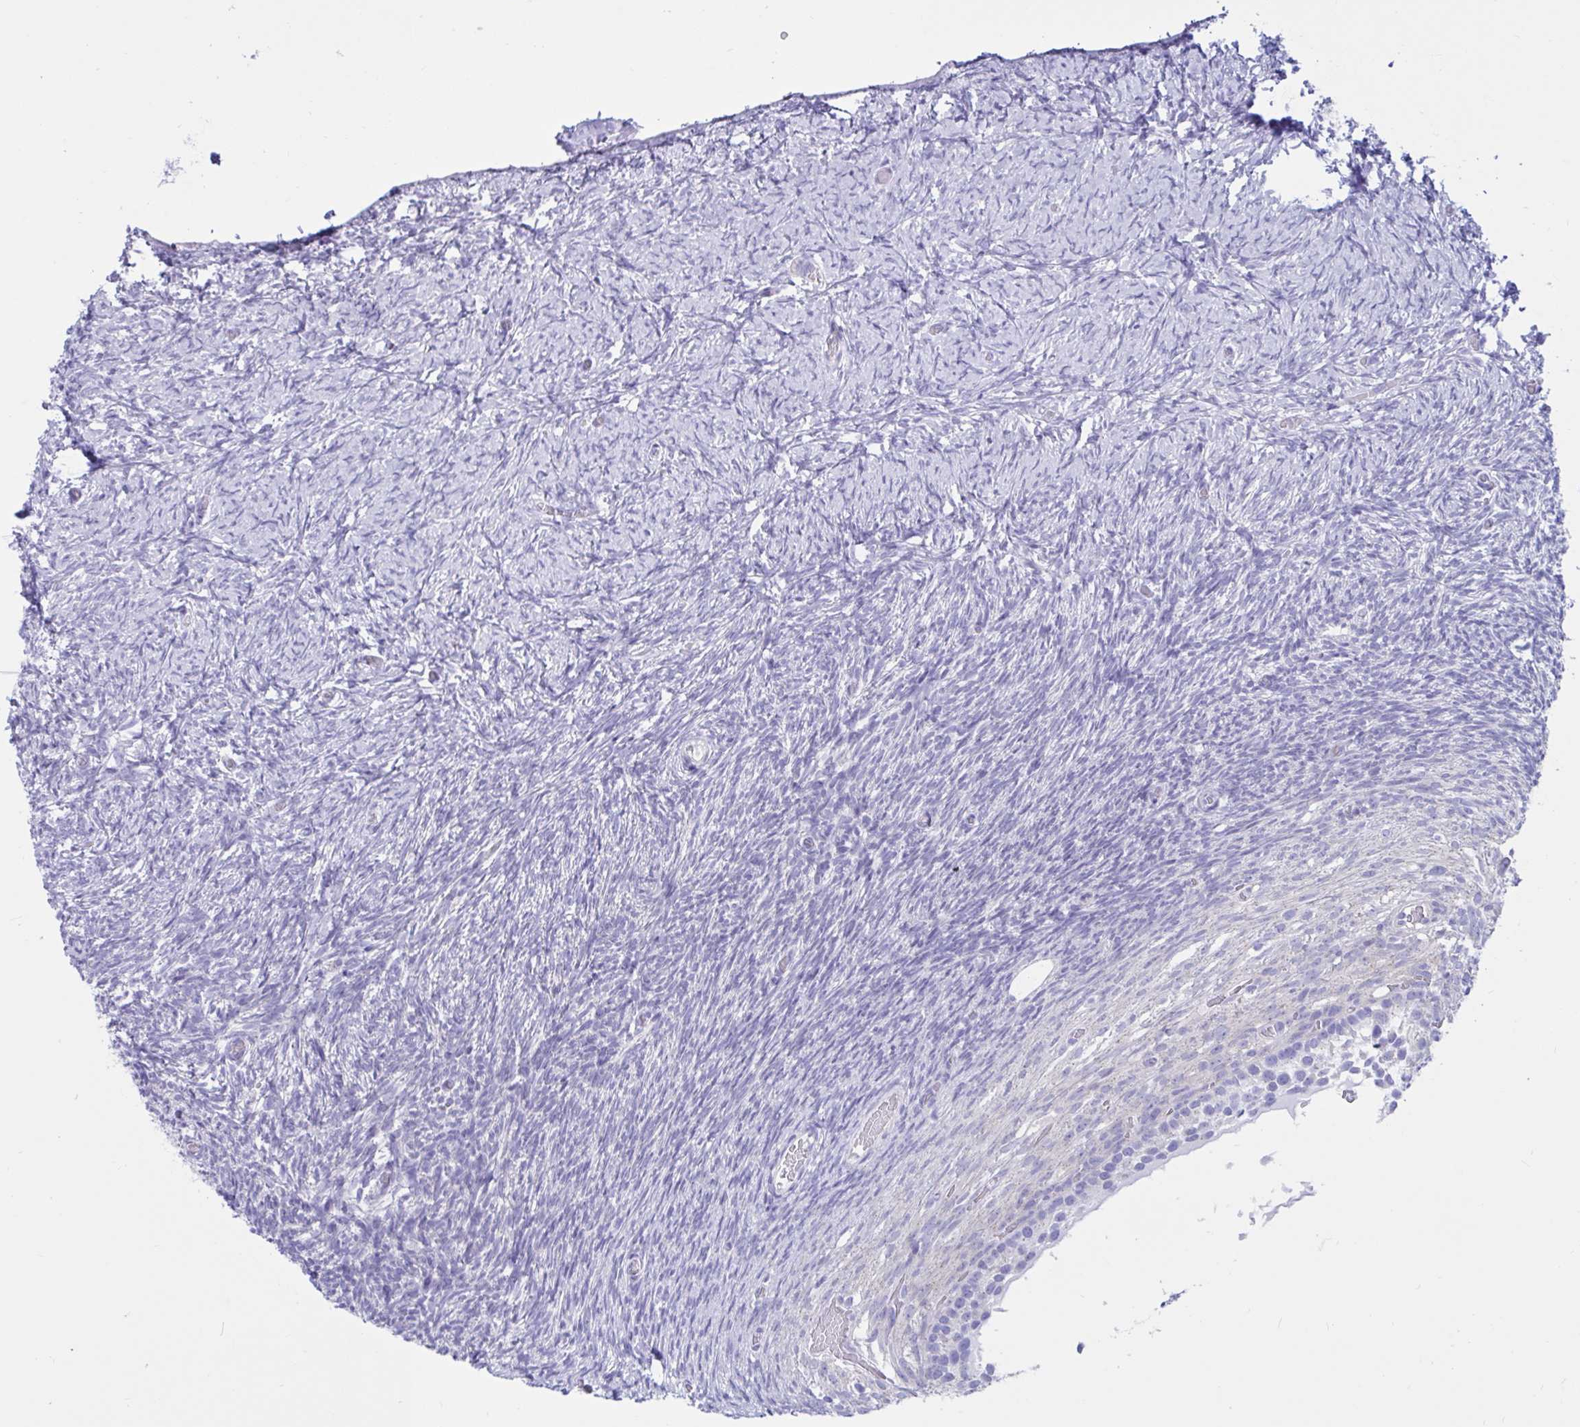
{"staining": {"intensity": "negative", "quantity": "none", "location": "none"}, "tissue": "ovary", "cell_type": "Follicle cells", "image_type": "normal", "snomed": [{"axis": "morphology", "description": "Normal tissue, NOS"}, {"axis": "topography", "description": "Ovary"}], "caption": "Immunohistochemical staining of normal human ovary demonstrates no significant positivity in follicle cells. The staining is performed using DAB brown chromogen with nuclei counter-stained in using hematoxylin.", "gene": "RNASE3", "patient": {"sex": "female", "age": 39}}